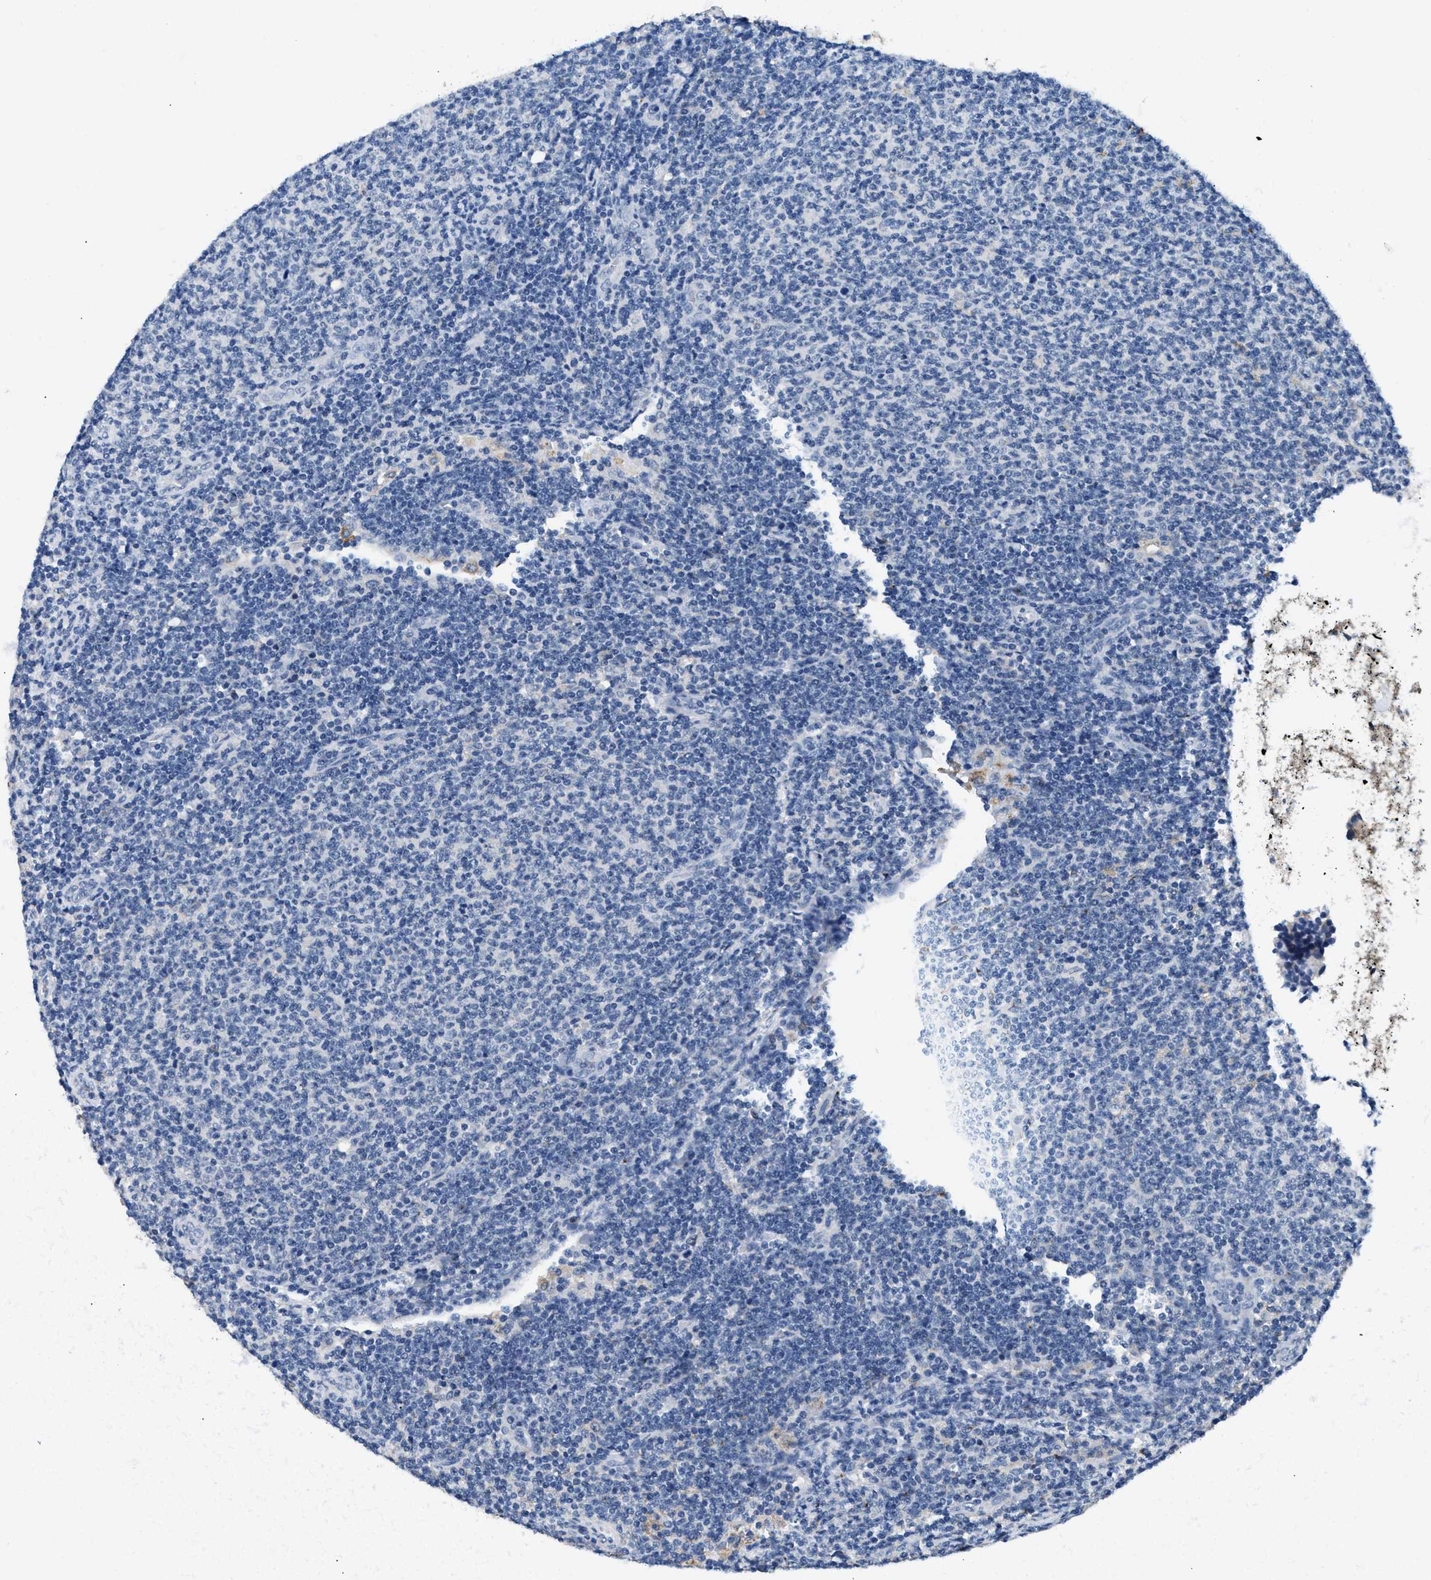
{"staining": {"intensity": "negative", "quantity": "none", "location": "none"}, "tissue": "lymphoma", "cell_type": "Tumor cells", "image_type": "cancer", "snomed": [{"axis": "morphology", "description": "Malignant lymphoma, non-Hodgkin's type, Low grade"}, {"axis": "topography", "description": "Lymph node"}], "caption": "Immunohistochemical staining of human lymphoma shows no significant positivity in tumor cells.", "gene": "LRP1", "patient": {"sex": "male", "age": 66}}